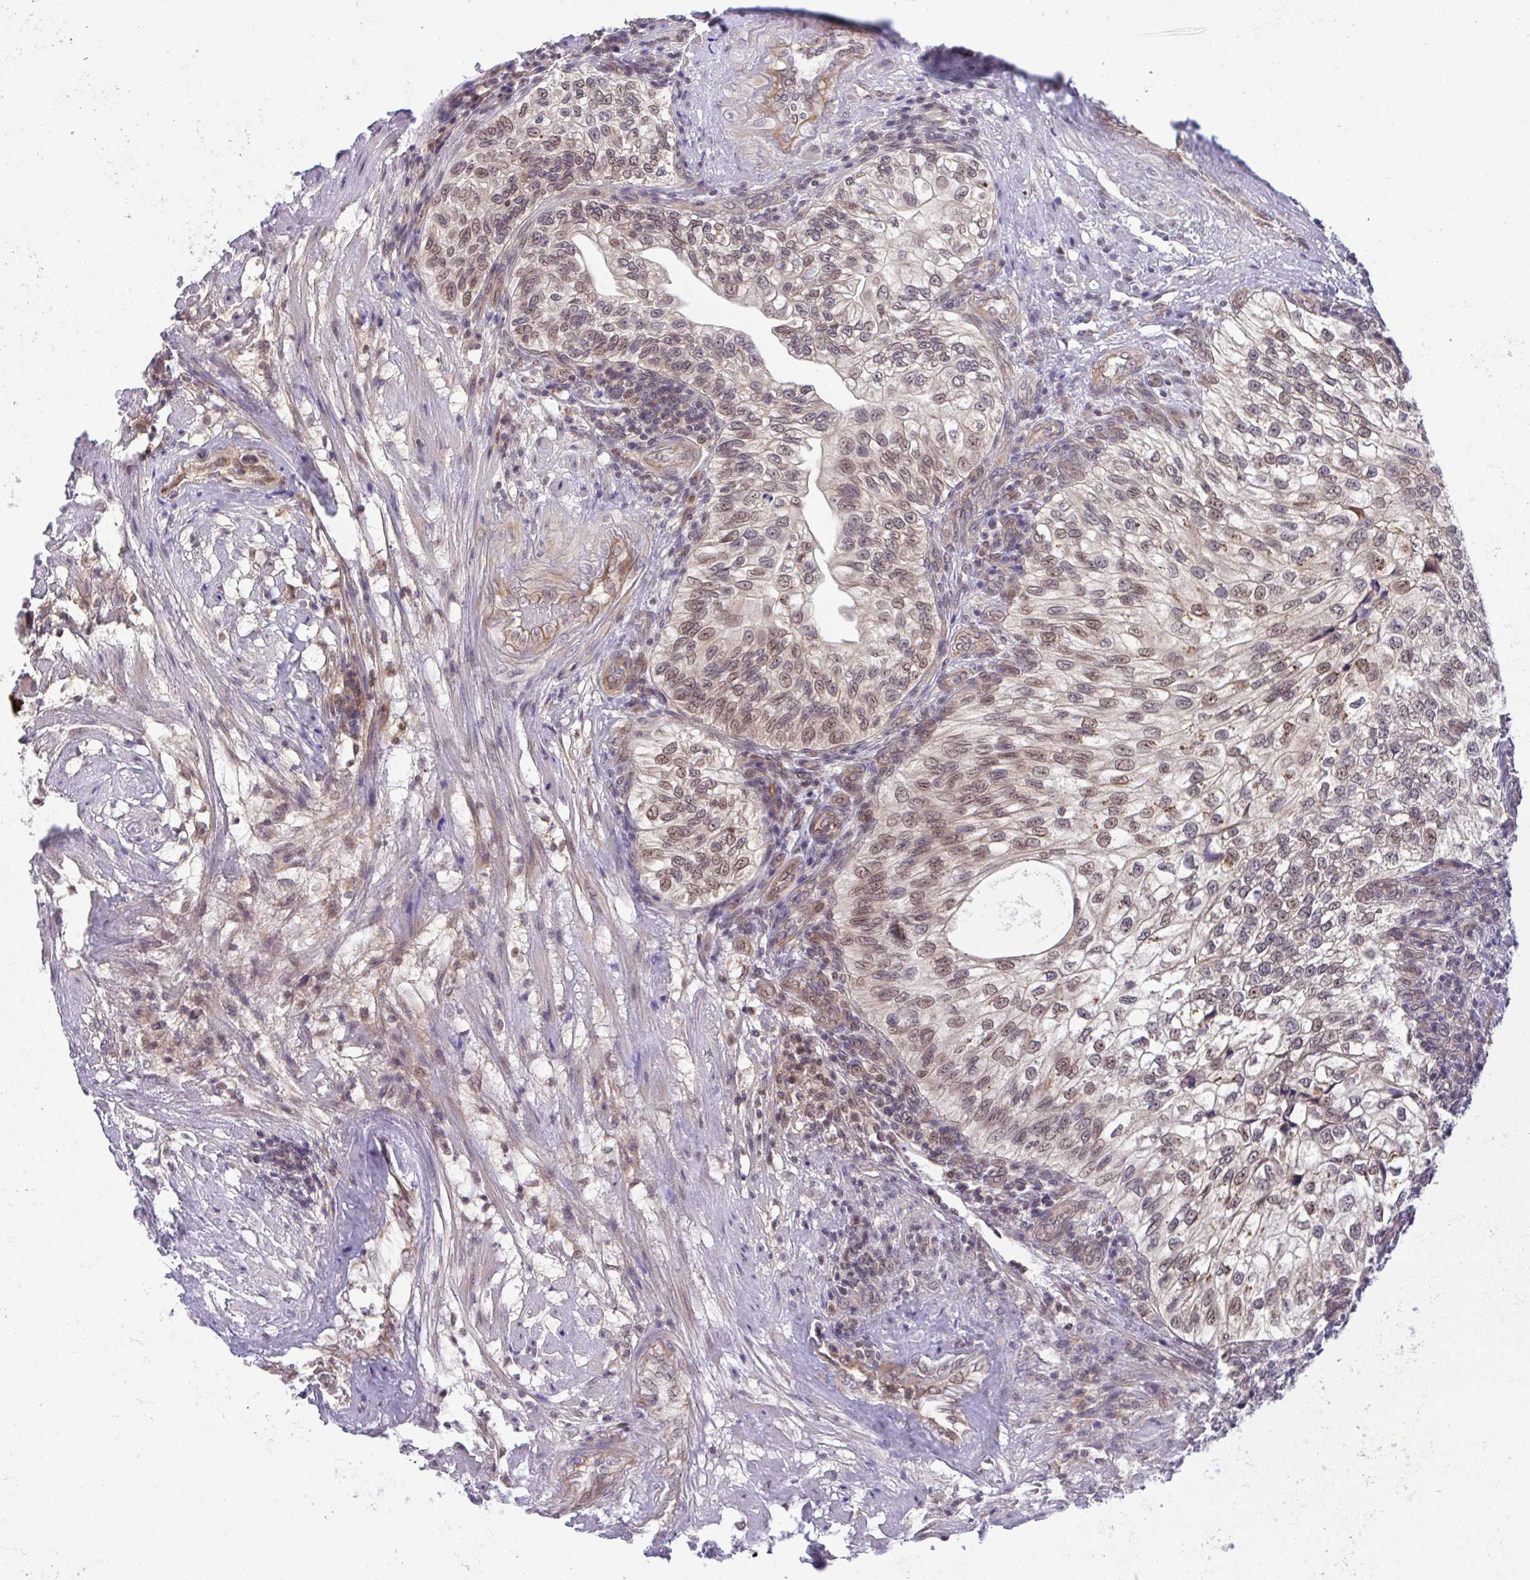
{"staining": {"intensity": "moderate", "quantity": ">75%", "location": "nuclear"}, "tissue": "urothelial cancer", "cell_type": "Tumor cells", "image_type": "cancer", "snomed": [{"axis": "morphology", "description": "Urothelial carcinoma, NOS"}, {"axis": "topography", "description": "Urinary bladder"}], "caption": "Urothelial cancer stained with a brown dye demonstrates moderate nuclear positive expression in about >75% of tumor cells.", "gene": "C9orf64", "patient": {"sex": "male", "age": 87}}